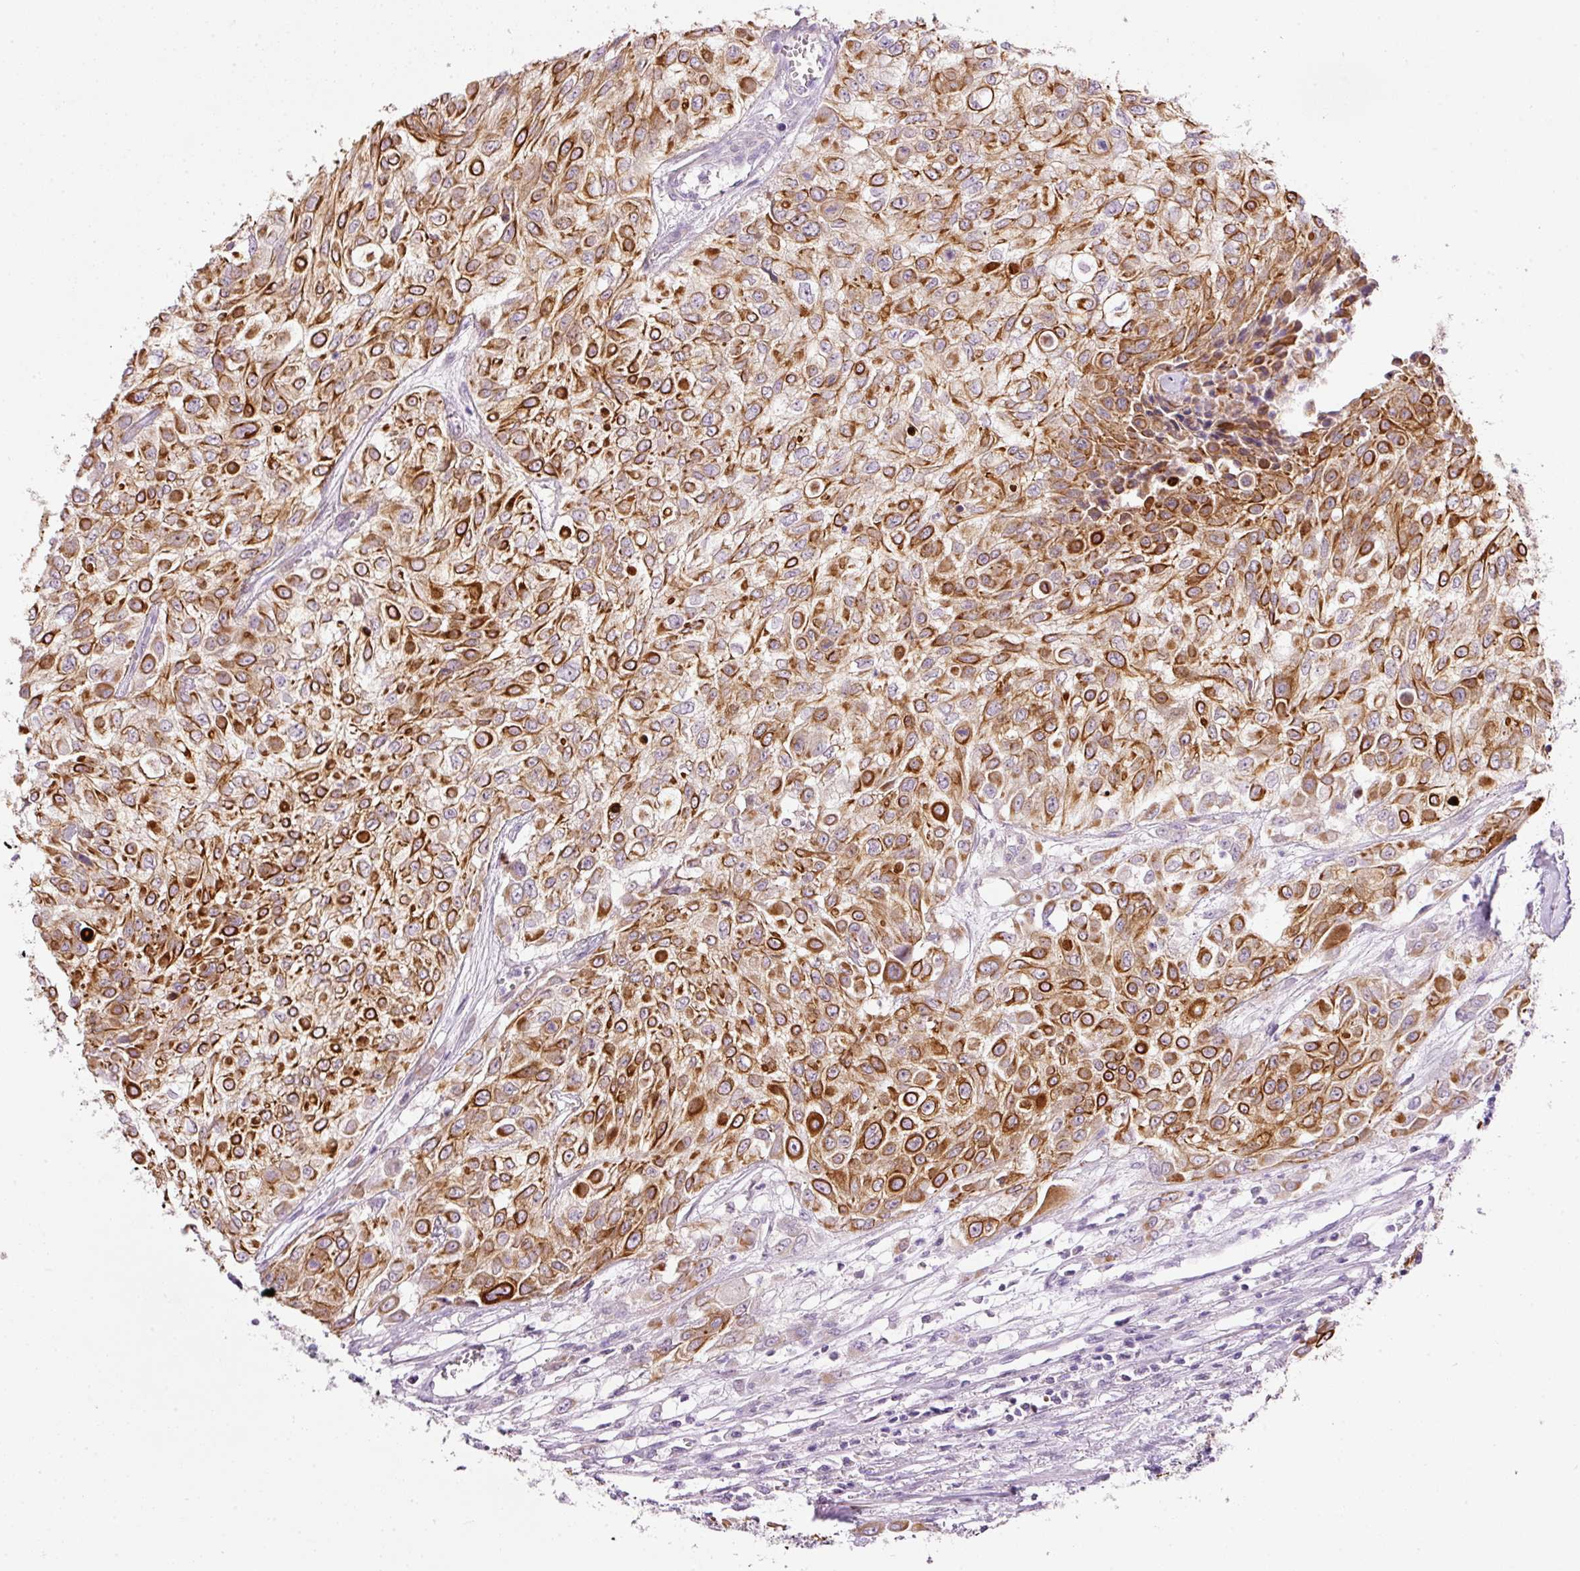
{"staining": {"intensity": "moderate", "quantity": ">75%", "location": "cytoplasmic/membranous"}, "tissue": "urothelial cancer", "cell_type": "Tumor cells", "image_type": "cancer", "snomed": [{"axis": "morphology", "description": "Urothelial carcinoma, High grade"}, {"axis": "topography", "description": "Urinary bladder"}], "caption": "Brown immunohistochemical staining in human urothelial cancer demonstrates moderate cytoplasmic/membranous positivity in approximately >75% of tumor cells. (Brightfield microscopy of DAB IHC at high magnification).", "gene": "SRC", "patient": {"sex": "male", "age": 57}}